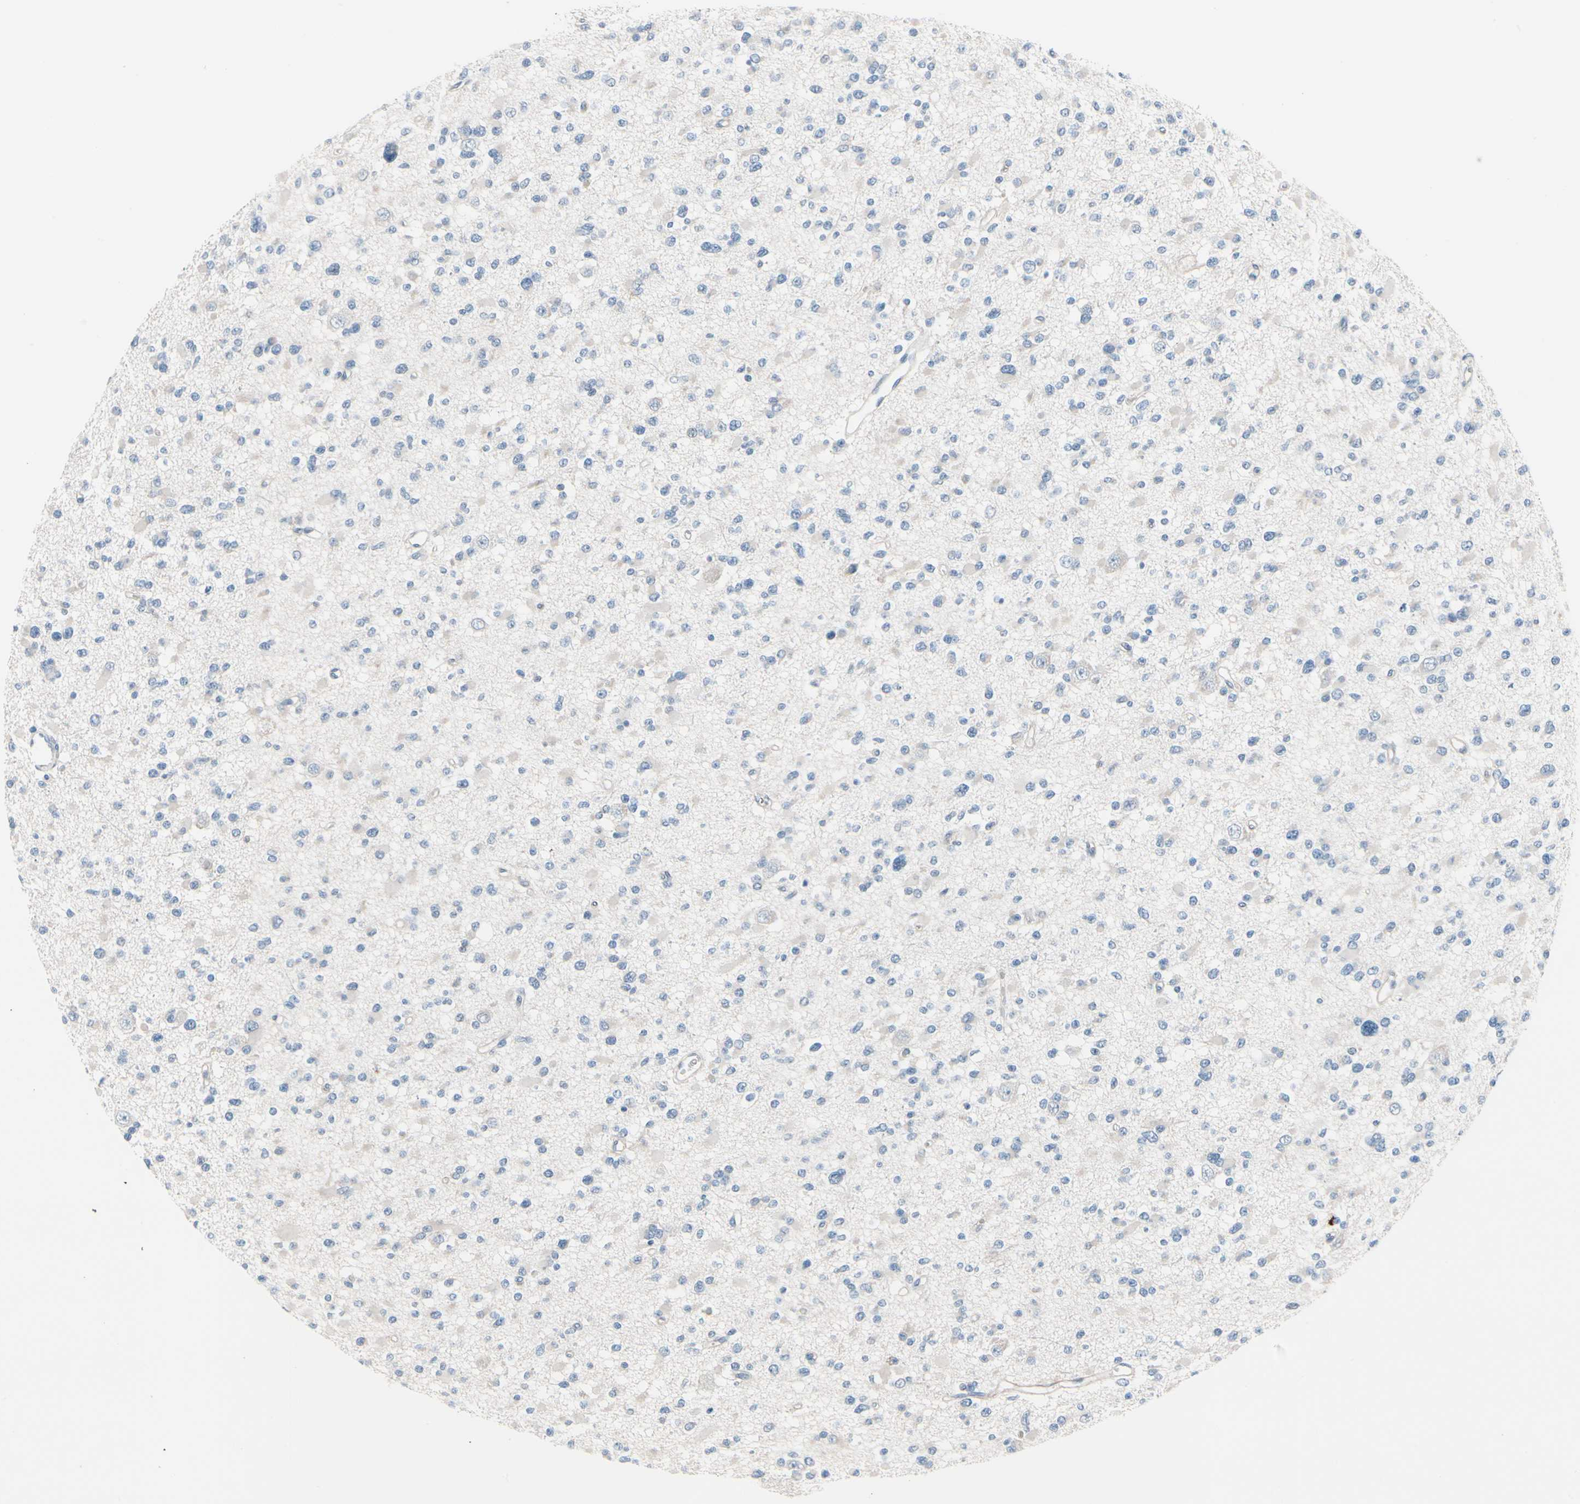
{"staining": {"intensity": "negative", "quantity": "none", "location": "none"}, "tissue": "glioma", "cell_type": "Tumor cells", "image_type": "cancer", "snomed": [{"axis": "morphology", "description": "Glioma, malignant, Low grade"}, {"axis": "topography", "description": "Brain"}], "caption": "The micrograph shows no staining of tumor cells in low-grade glioma (malignant).", "gene": "PGR", "patient": {"sex": "female", "age": 22}}